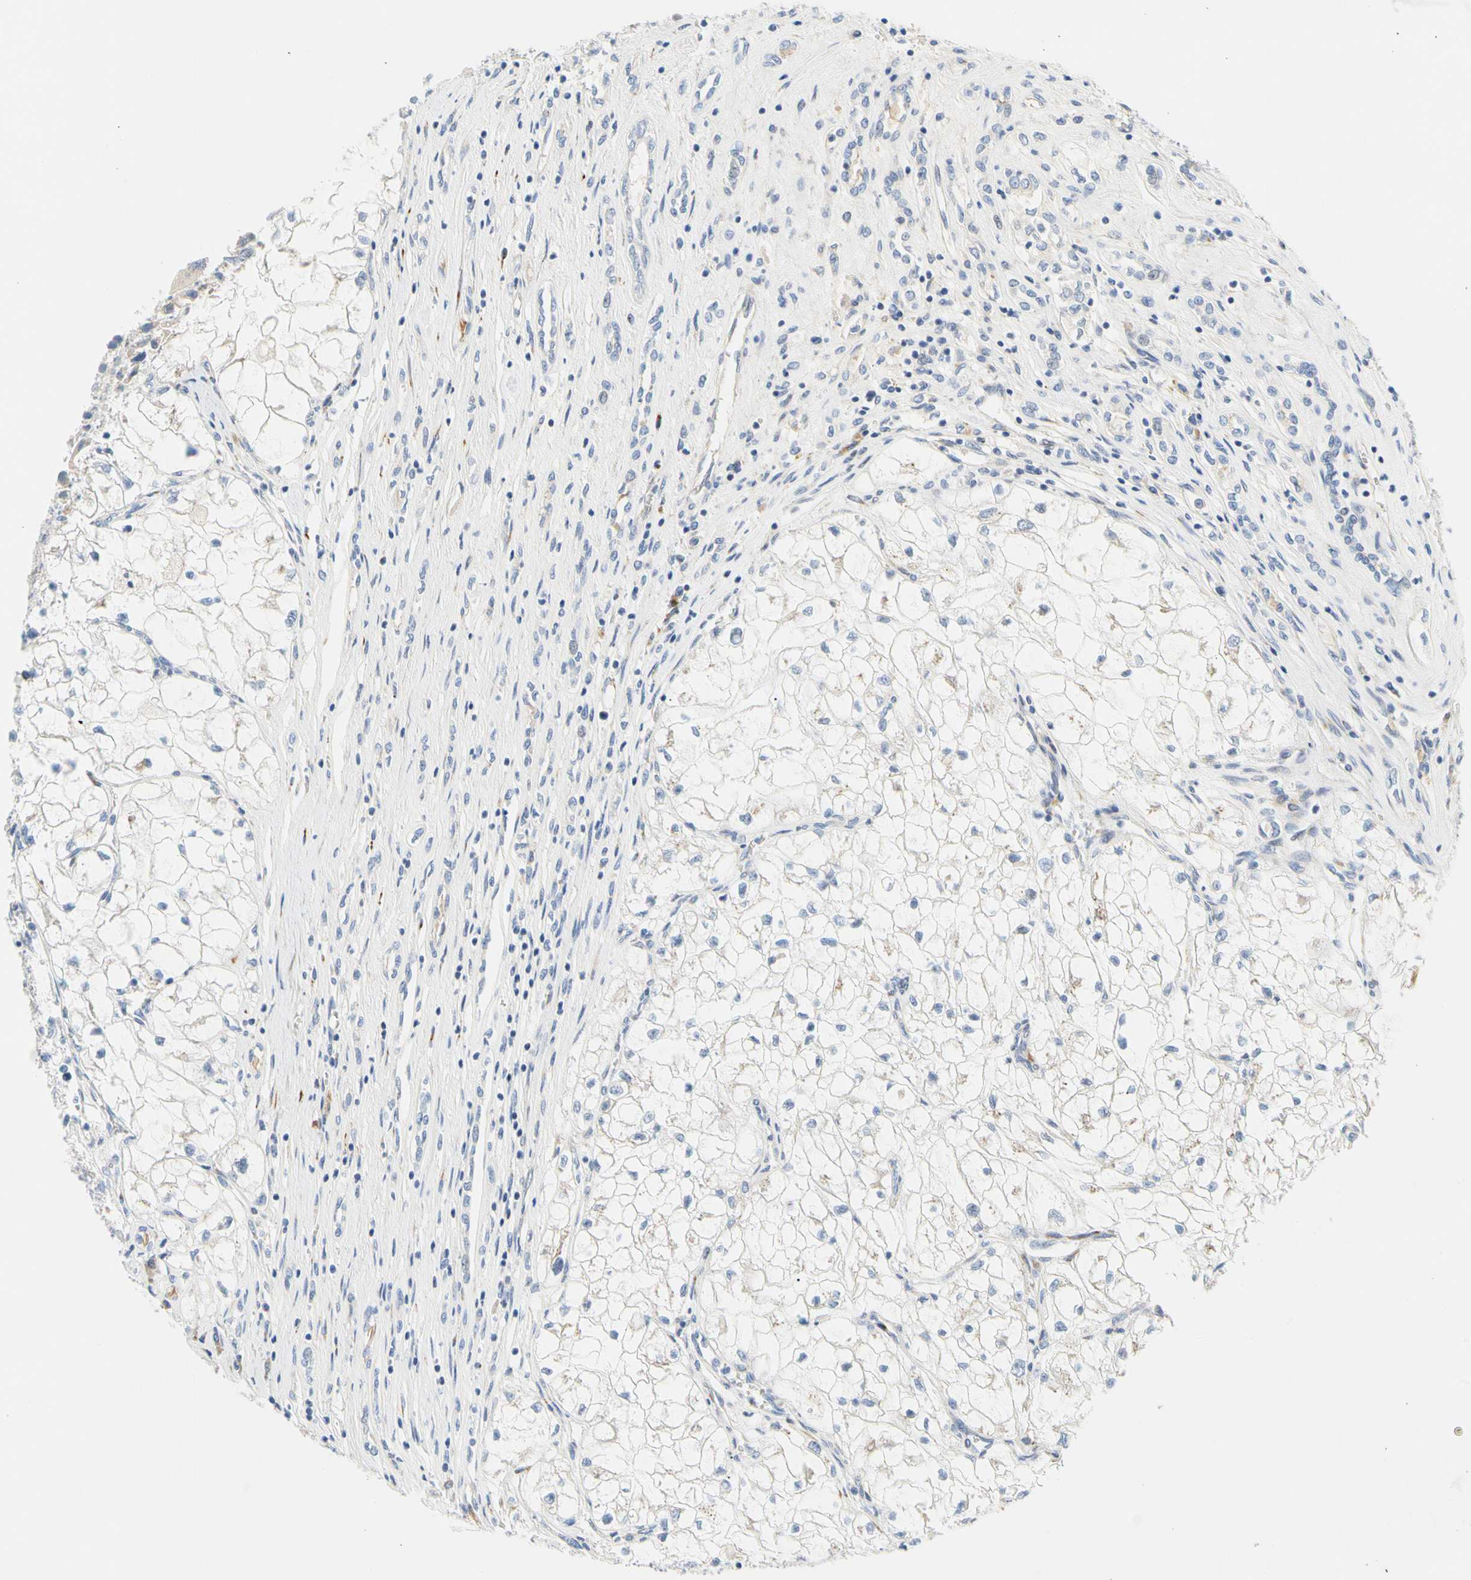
{"staining": {"intensity": "negative", "quantity": "none", "location": "none"}, "tissue": "renal cancer", "cell_type": "Tumor cells", "image_type": "cancer", "snomed": [{"axis": "morphology", "description": "Adenocarcinoma, NOS"}, {"axis": "topography", "description": "Kidney"}], "caption": "Human adenocarcinoma (renal) stained for a protein using immunohistochemistry reveals no staining in tumor cells.", "gene": "ZNF236", "patient": {"sex": "female", "age": 70}}